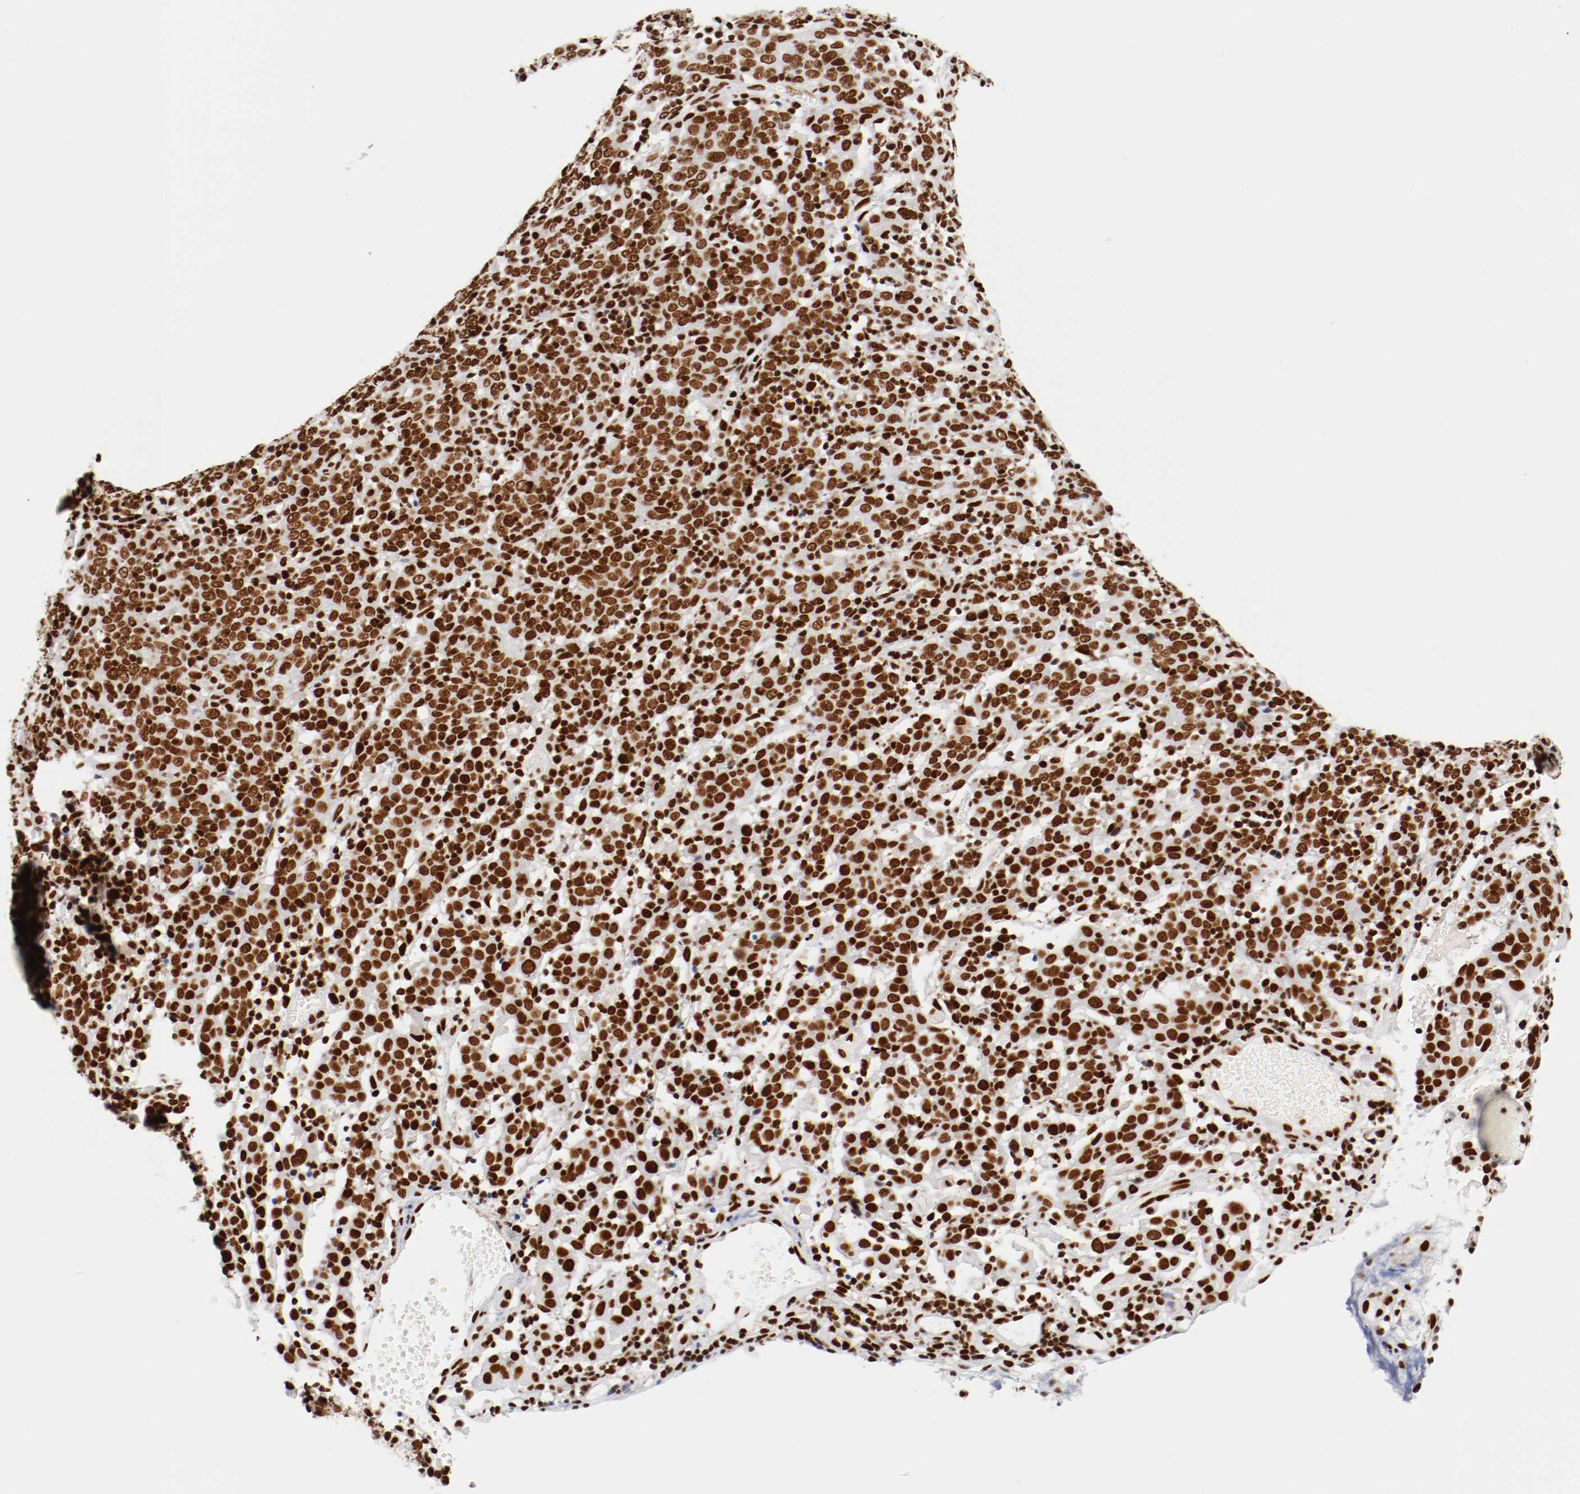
{"staining": {"intensity": "strong", "quantity": ">75%", "location": "nuclear"}, "tissue": "cervical cancer", "cell_type": "Tumor cells", "image_type": "cancer", "snomed": [{"axis": "morphology", "description": "Normal tissue, NOS"}, {"axis": "morphology", "description": "Squamous cell carcinoma, NOS"}, {"axis": "topography", "description": "Cervix"}], "caption": "Cervical cancer tissue exhibits strong nuclear staining in about >75% of tumor cells", "gene": "CTBP1", "patient": {"sex": "female", "age": 67}}